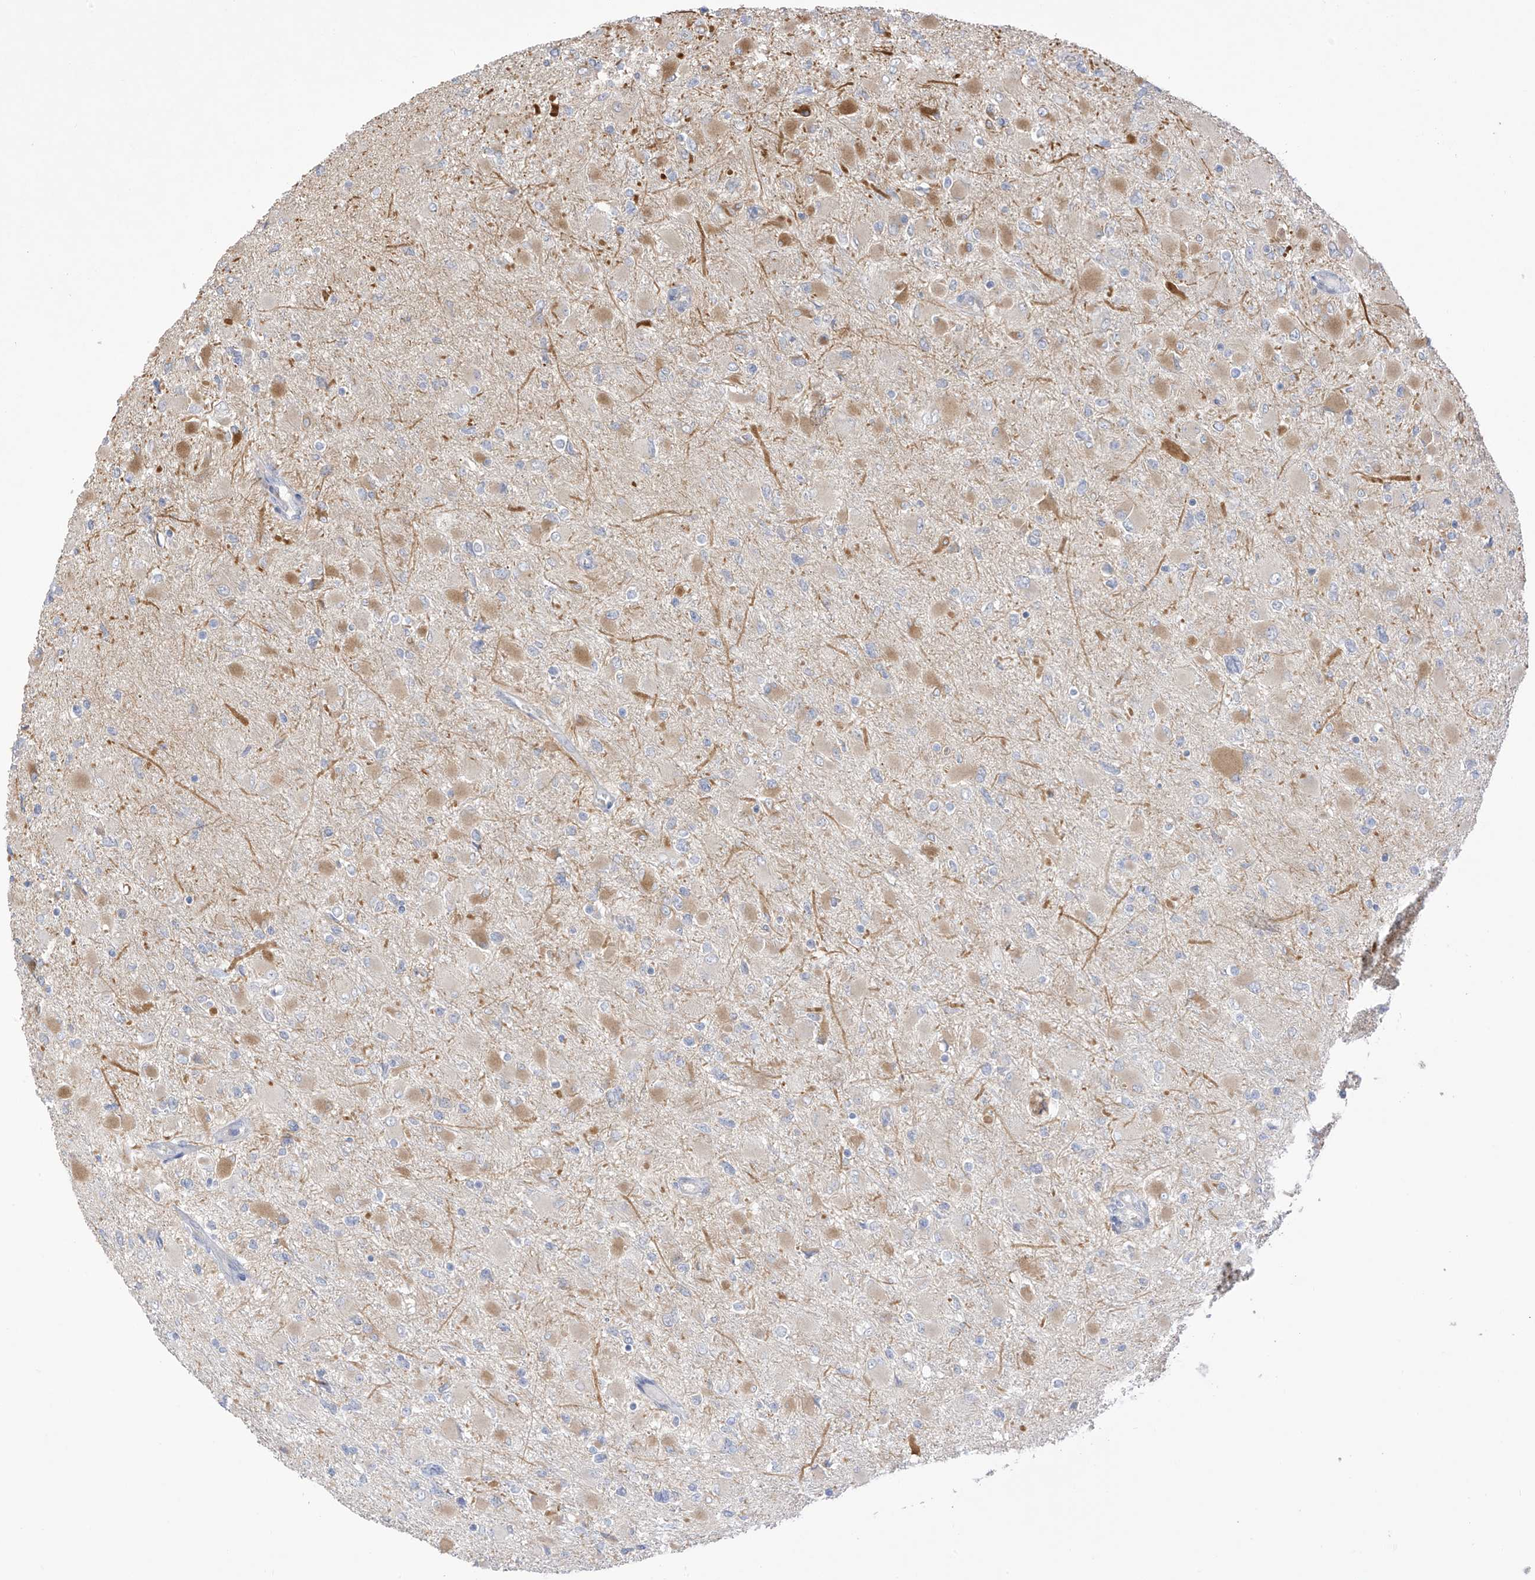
{"staining": {"intensity": "moderate", "quantity": "<25%", "location": "cytoplasmic/membranous"}, "tissue": "glioma", "cell_type": "Tumor cells", "image_type": "cancer", "snomed": [{"axis": "morphology", "description": "Glioma, malignant, High grade"}, {"axis": "topography", "description": "Cerebral cortex"}], "caption": "Glioma stained with immunohistochemistry (IHC) exhibits moderate cytoplasmic/membranous staining in approximately <25% of tumor cells.", "gene": "DCDC2", "patient": {"sex": "female", "age": 36}}